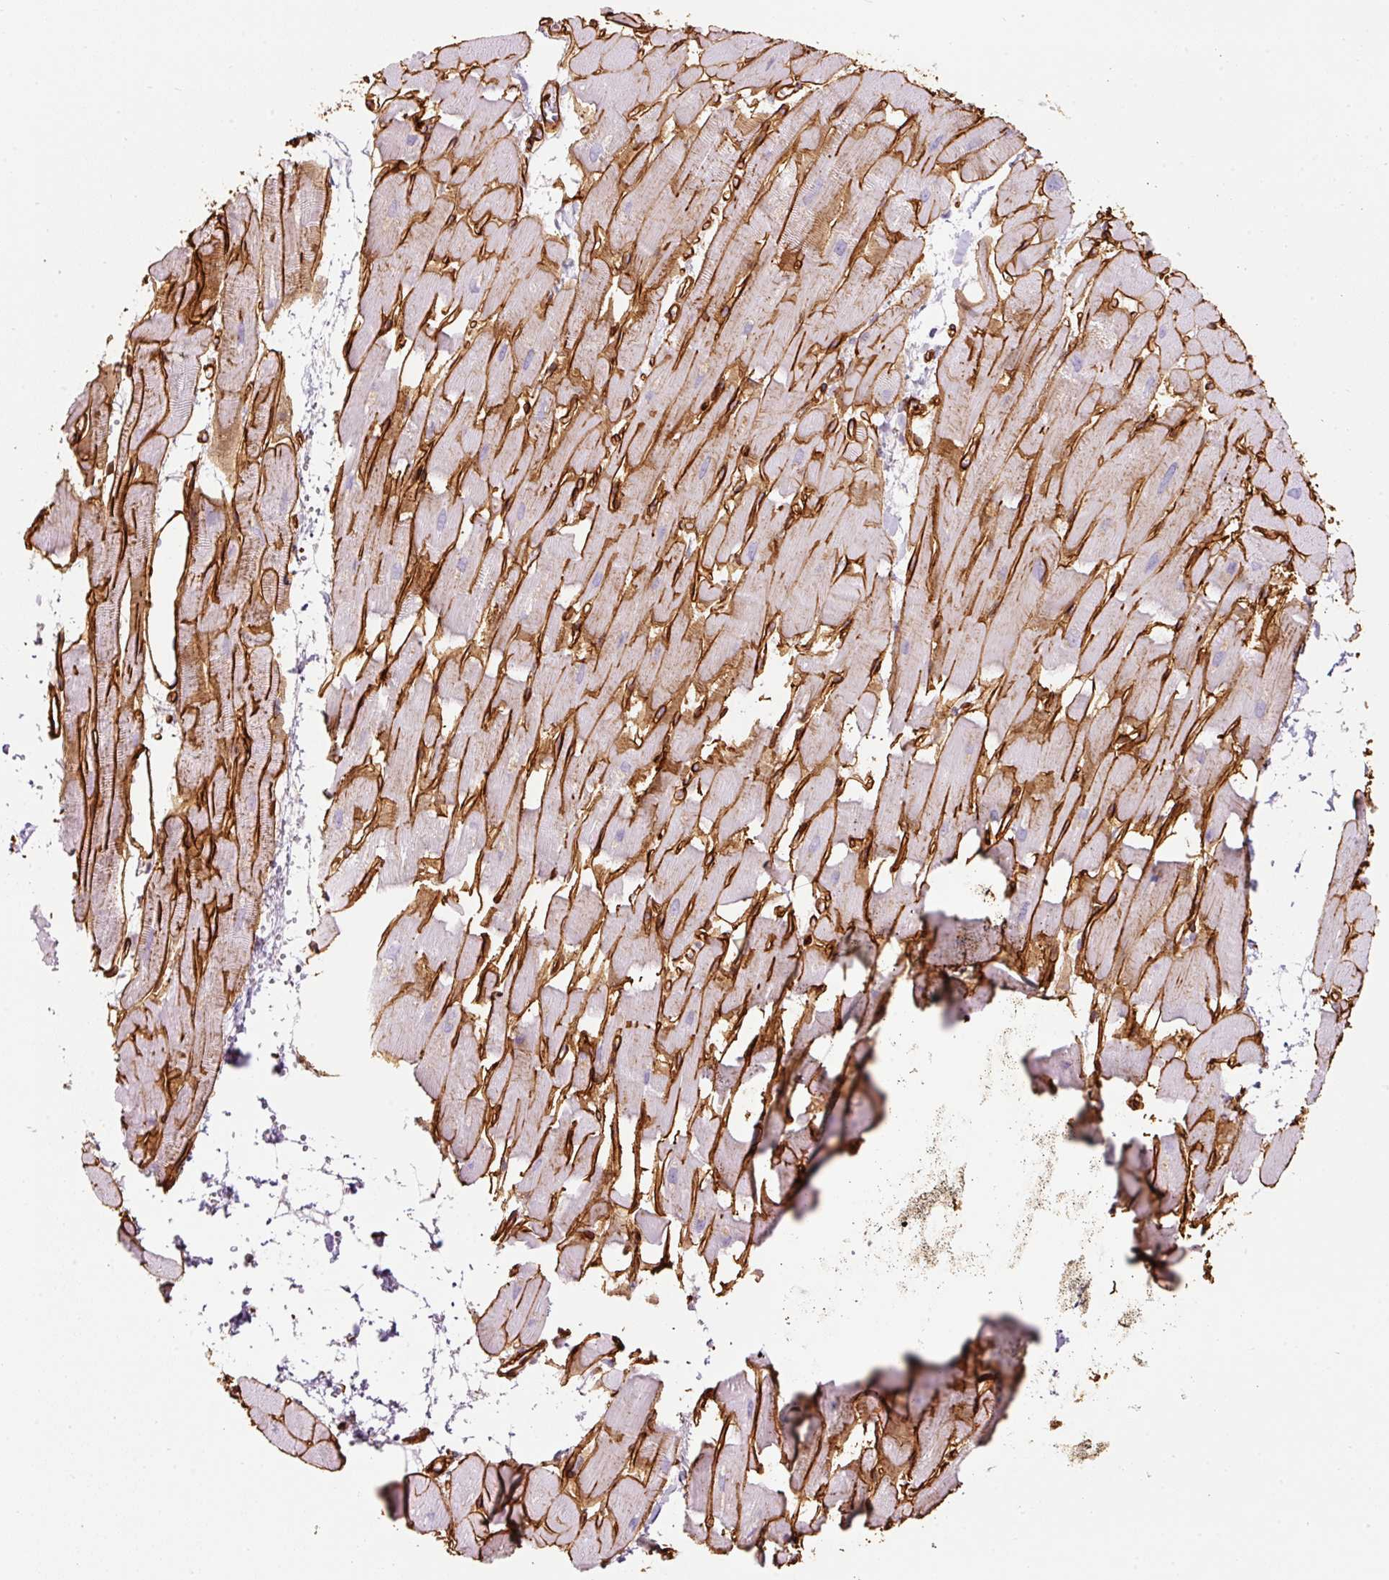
{"staining": {"intensity": "negative", "quantity": "none", "location": "none"}, "tissue": "heart muscle", "cell_type": "Cardiomyocytes", "image_type": "normal", "snomed": [{"axis": "morphology", "description": "Normal tissue, NOS"}, {"axis": "topography", "description": "Heart"}], "caption": "Immunohistochemistry (IHC) of normal human heart muscle demonstrates no staining in cardiomyocytes. (IHC, brightfield microscopy, high magnification).", "gene": "LOXL4", "patient": {"sex": "male", "age": 37}}